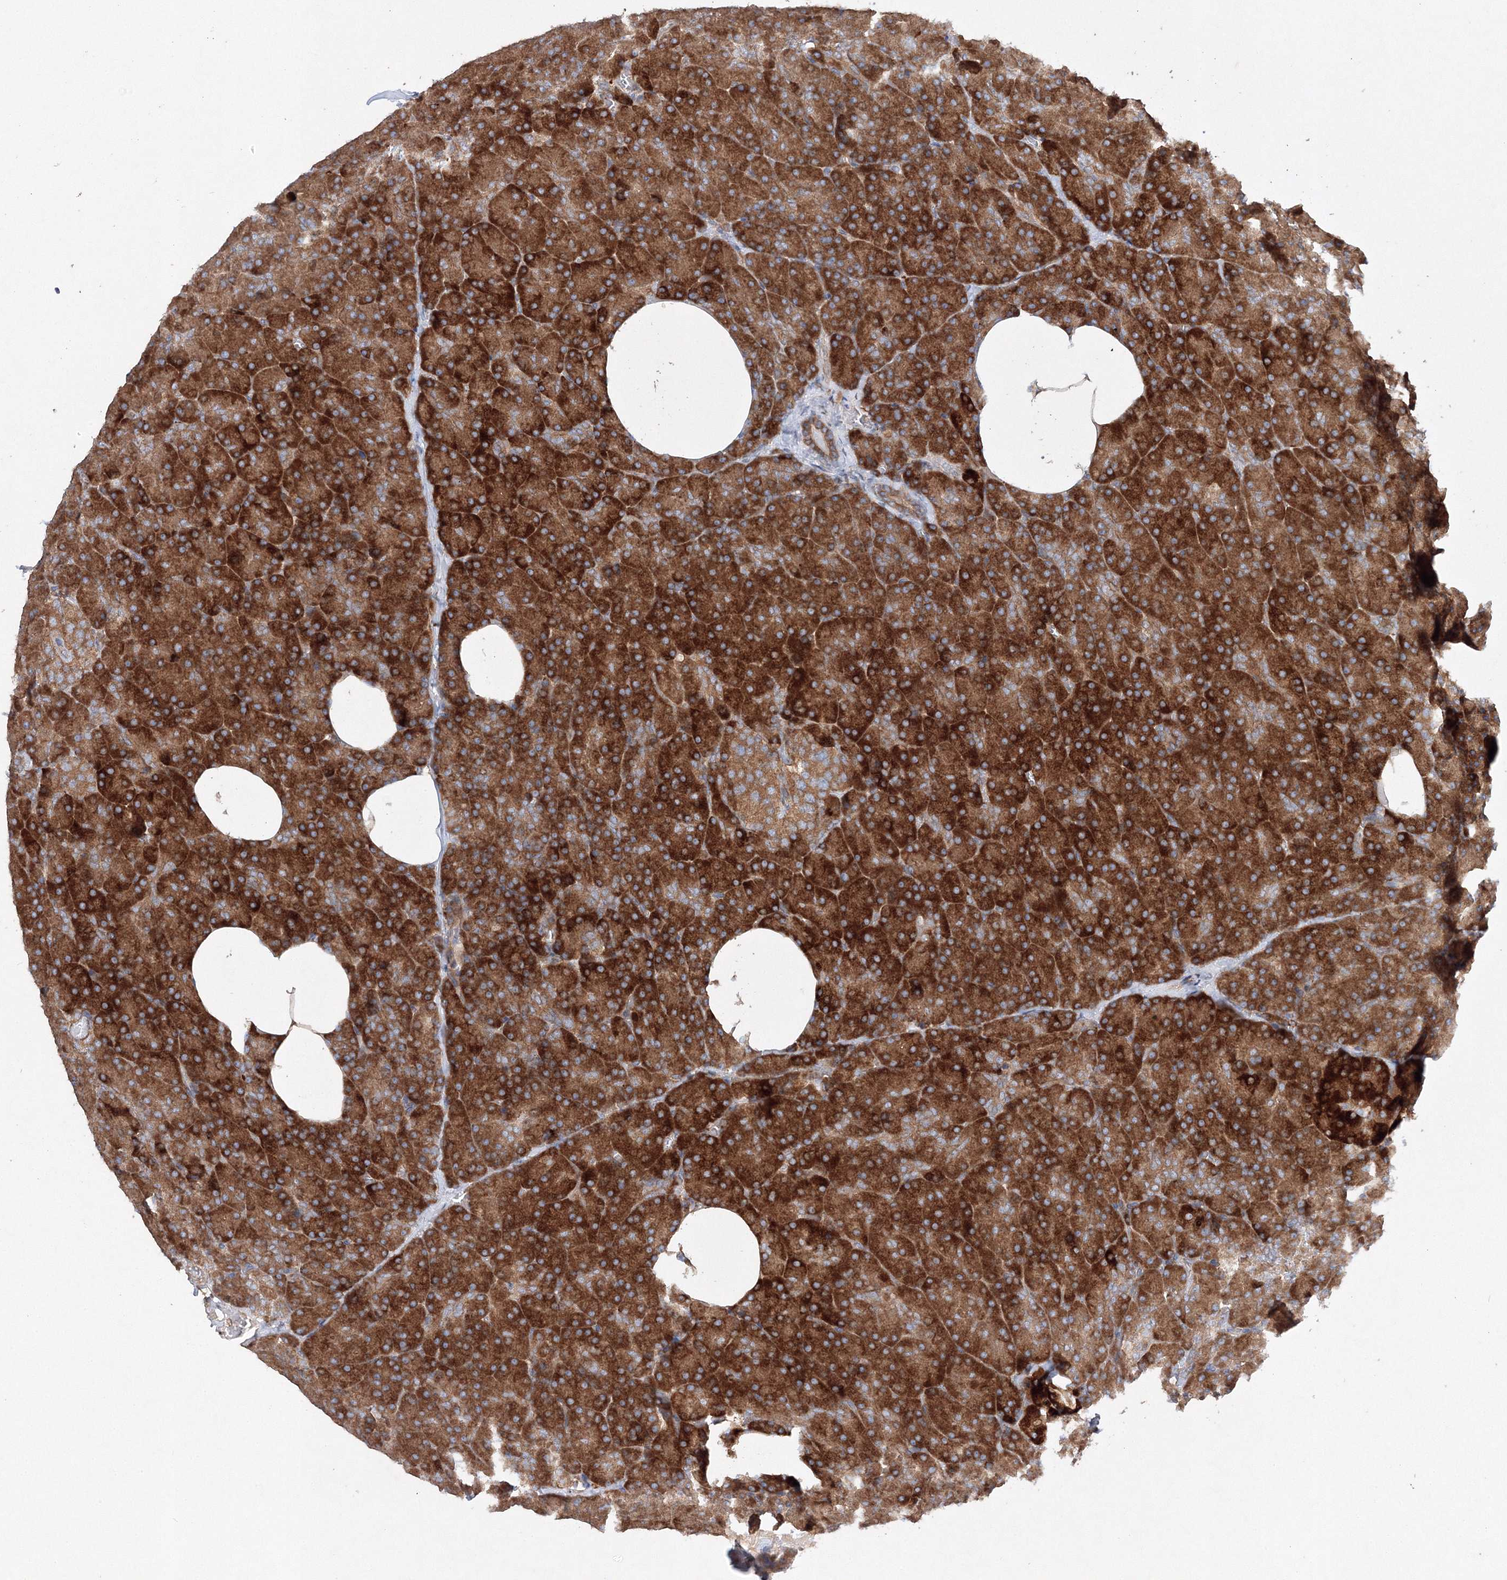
{"staining": {"intensity": "strong", "quantity": ">75%", "location": "cytoplasmic/membranous"}, "tissue": "pancreas", "cell_type": "Exocrine glandular cells", "image_type": "normal", "snomed": [{"axis": "morphology", "description": "Normal tissue, NOS"}, {"axis": "morphology", "description": "Carcinoid, malignant, NOS"}, {"axis": "topography", "description": "Pancreas"}], "caption": "Protein positivity by immunohistochemistry (IHC) demonstrates strong cytoplasmic/membranous expression in approximately >75% of exocrine glandular cells in unremarkable pancreas.", "gene": "SLC36A1", "patient": {"sex": "female", "age": 35}}